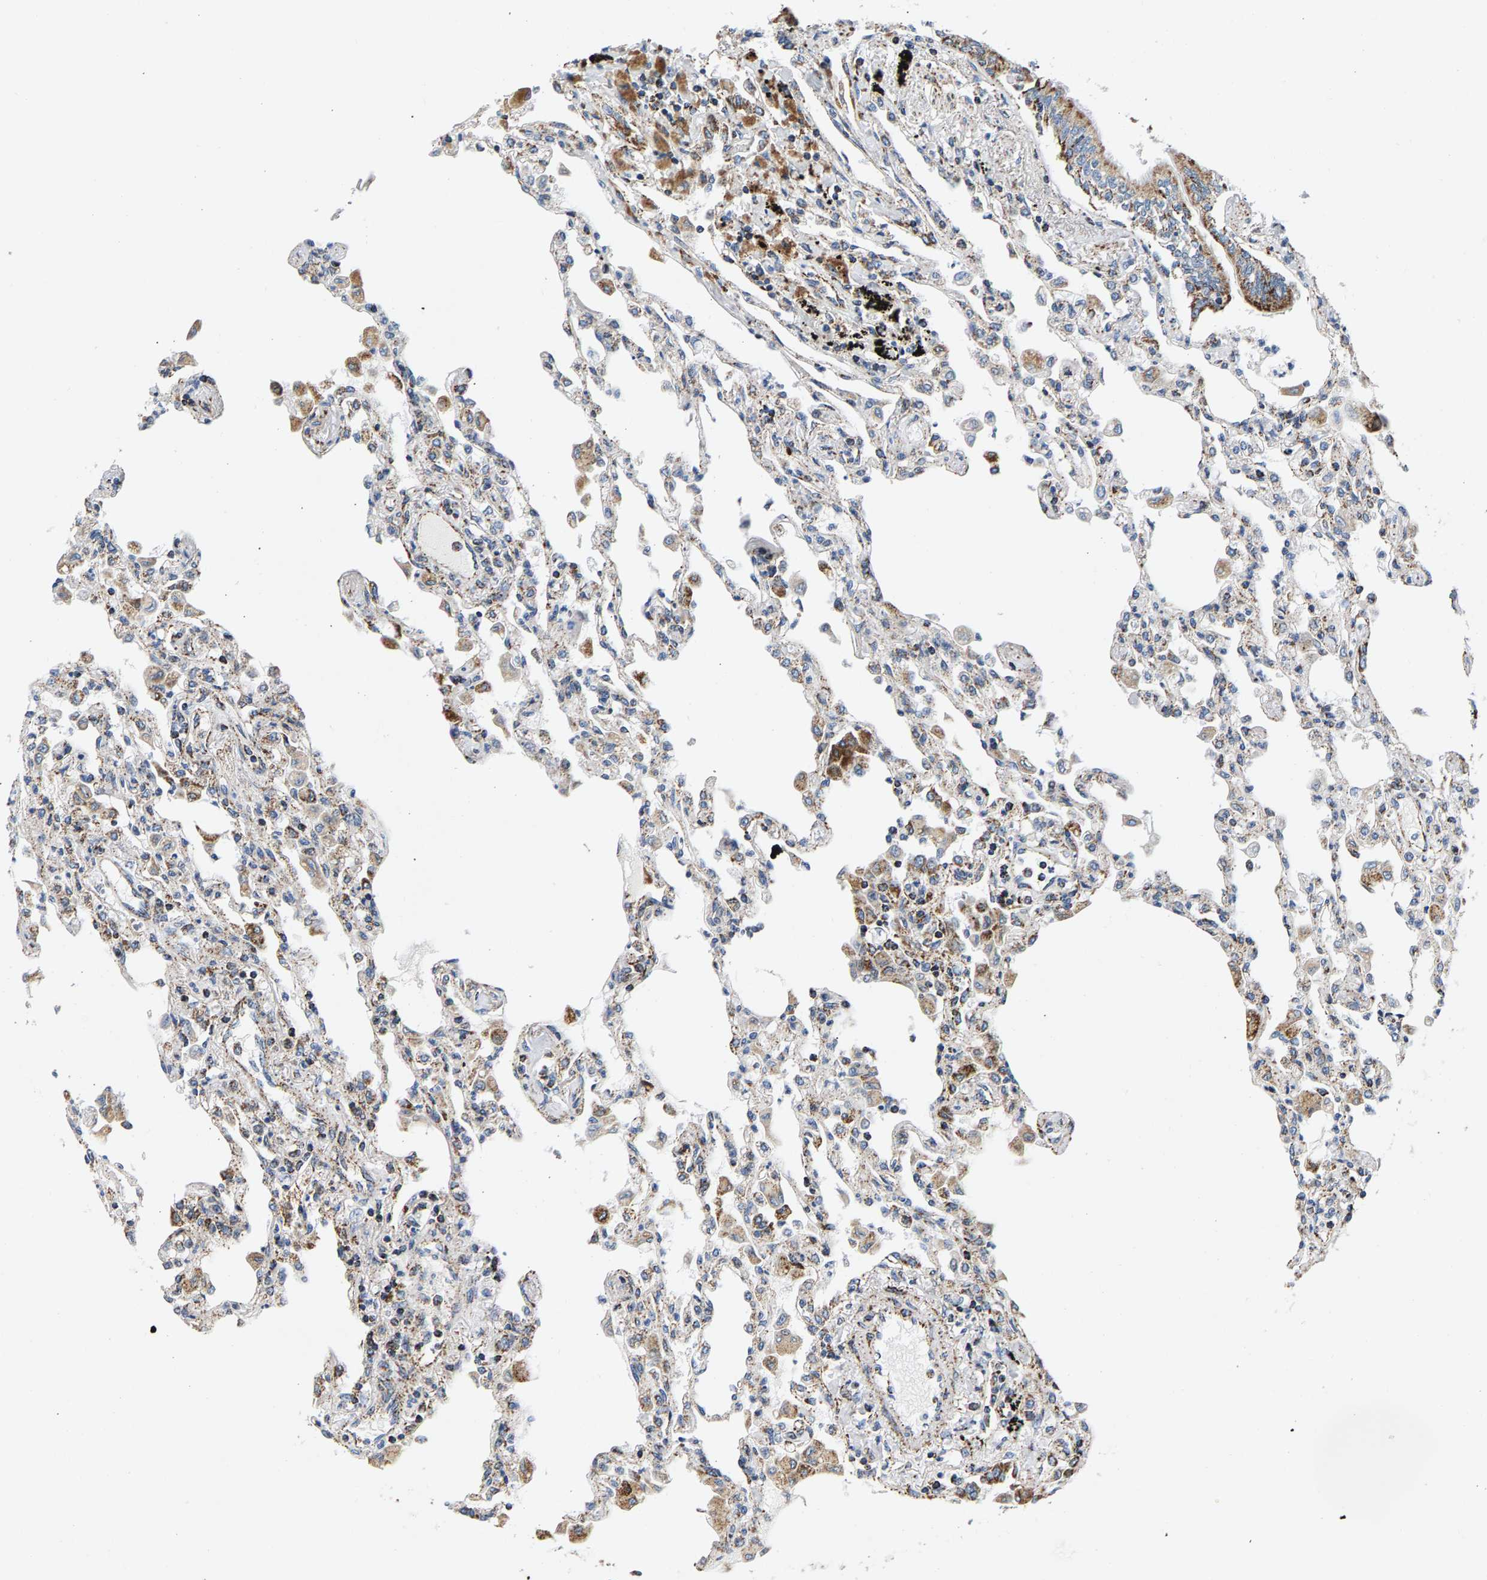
{"staining": {"intensity": "moderate", "quantity": "<25%", "location": "cytoplasmic/membranous"}, "tissue": "lung", "cell_type": "Alveolar cells", "image_type": "normal", "snomed": [{"axis": "morphology", "description": "Normal tissue, NOS"}, {"axis": "topography", "description": "Bronchus"}, {"axis": "topography", "description": "Lung"}], "caption": "Lung stained with immunohistochemistry (IHC) exhibits moderate cytoplasmic/membranous expression in about <25% of alveolar cells.", "gene": "PDE1A", "patient": {"sex": "female", "age": 49}}